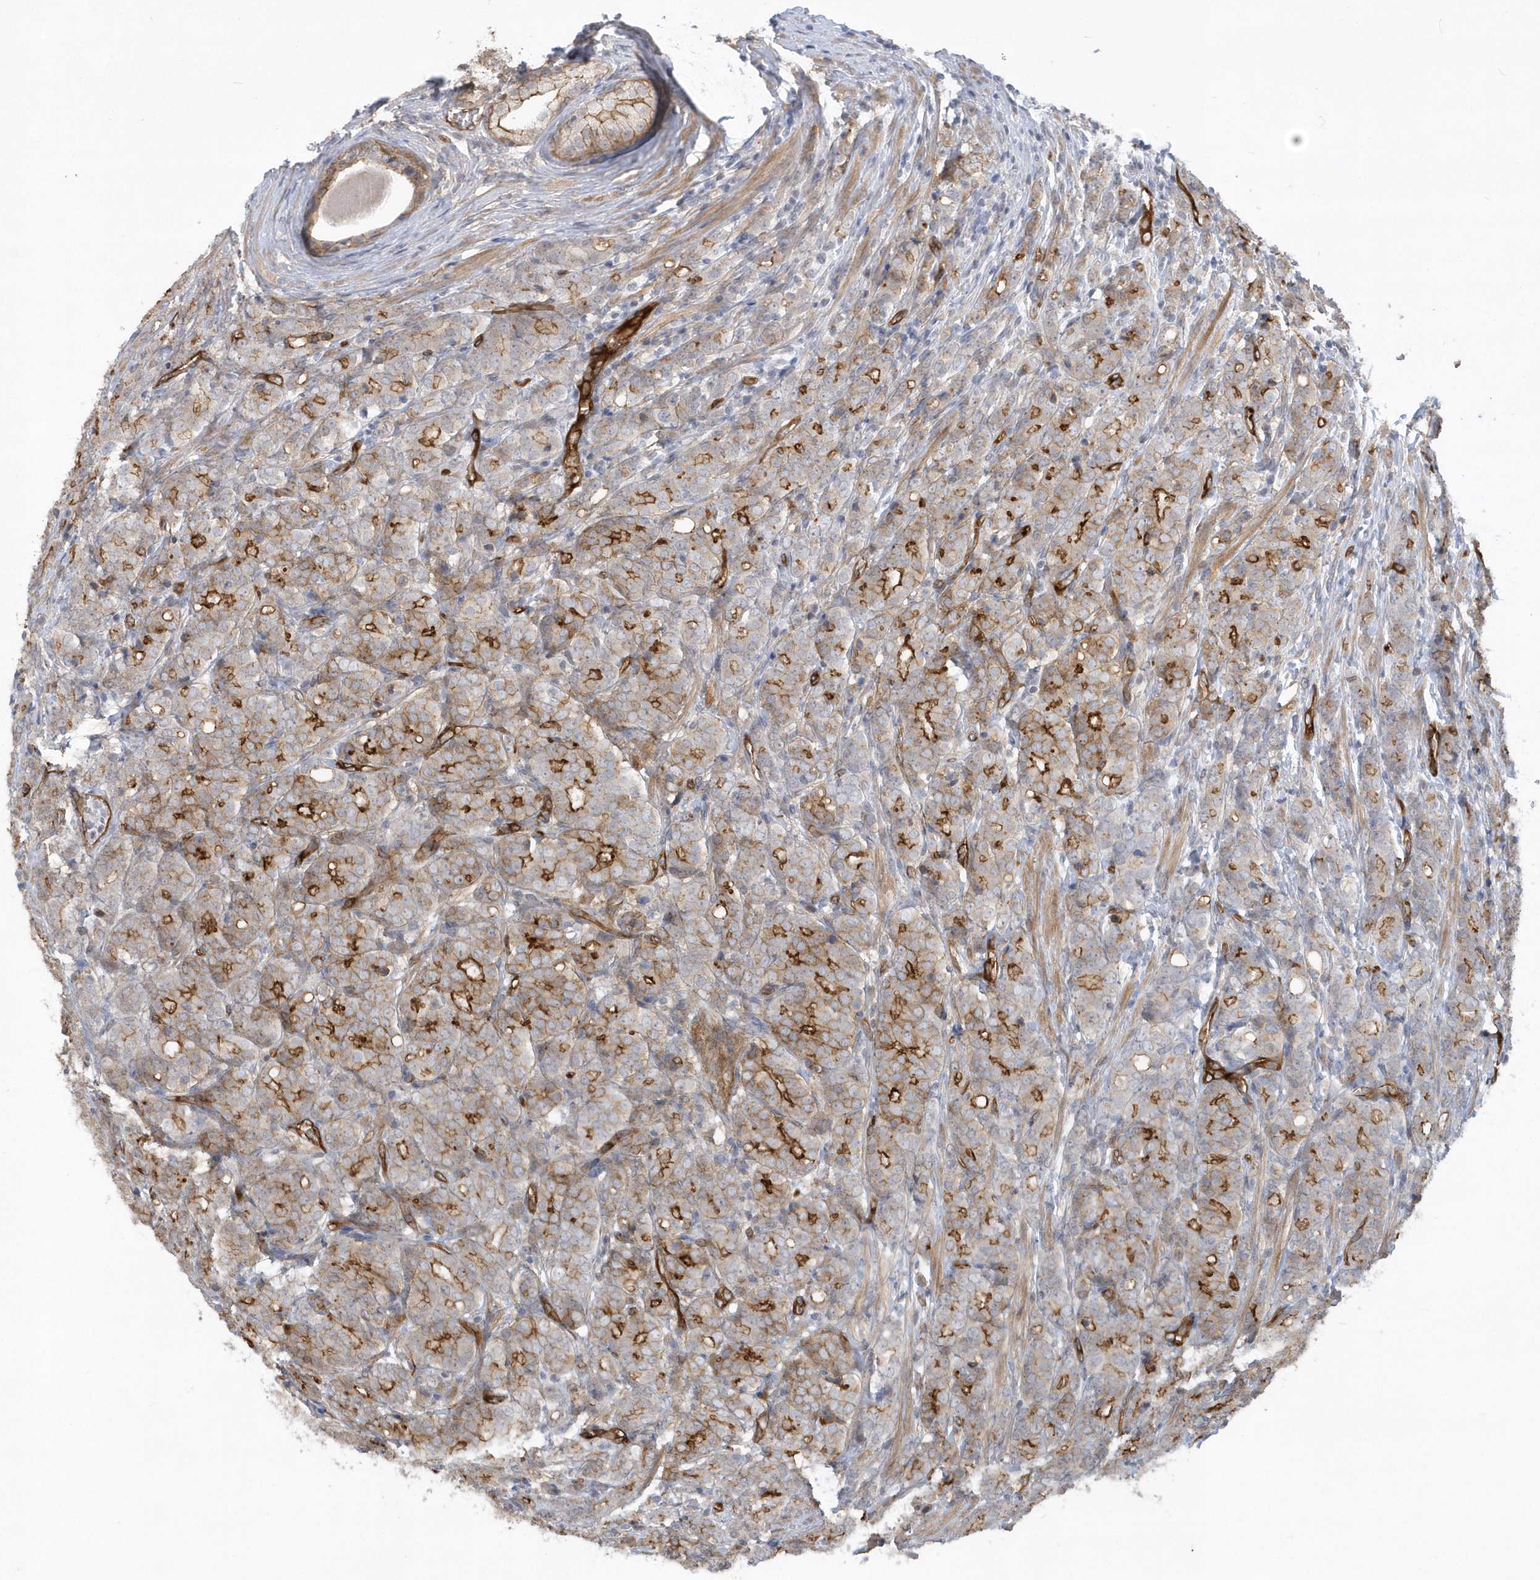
{"staining": {"intensity": "strong", "quantity": "25%-75%", "location": "cytoplasmic/membranous"}, "tissue": "prostate cancer", "cell_type": "Tumor cells", "image_type": "cancer", "snomed": [{"axis": "morphology", "description": "Adenocarcinoma, High grade"}, {"axis": "topography", "description": "Prostate"}], "caption": "Prostate adenocarcinoma (high-grade) was stained to show a protein in brown. There is high levels of strong cytoplasmic/membranous positivity in approximately 25%-75% of tumor cells.", "gene": "RAI14", "patient": {"sex": "male", "age": 62}}